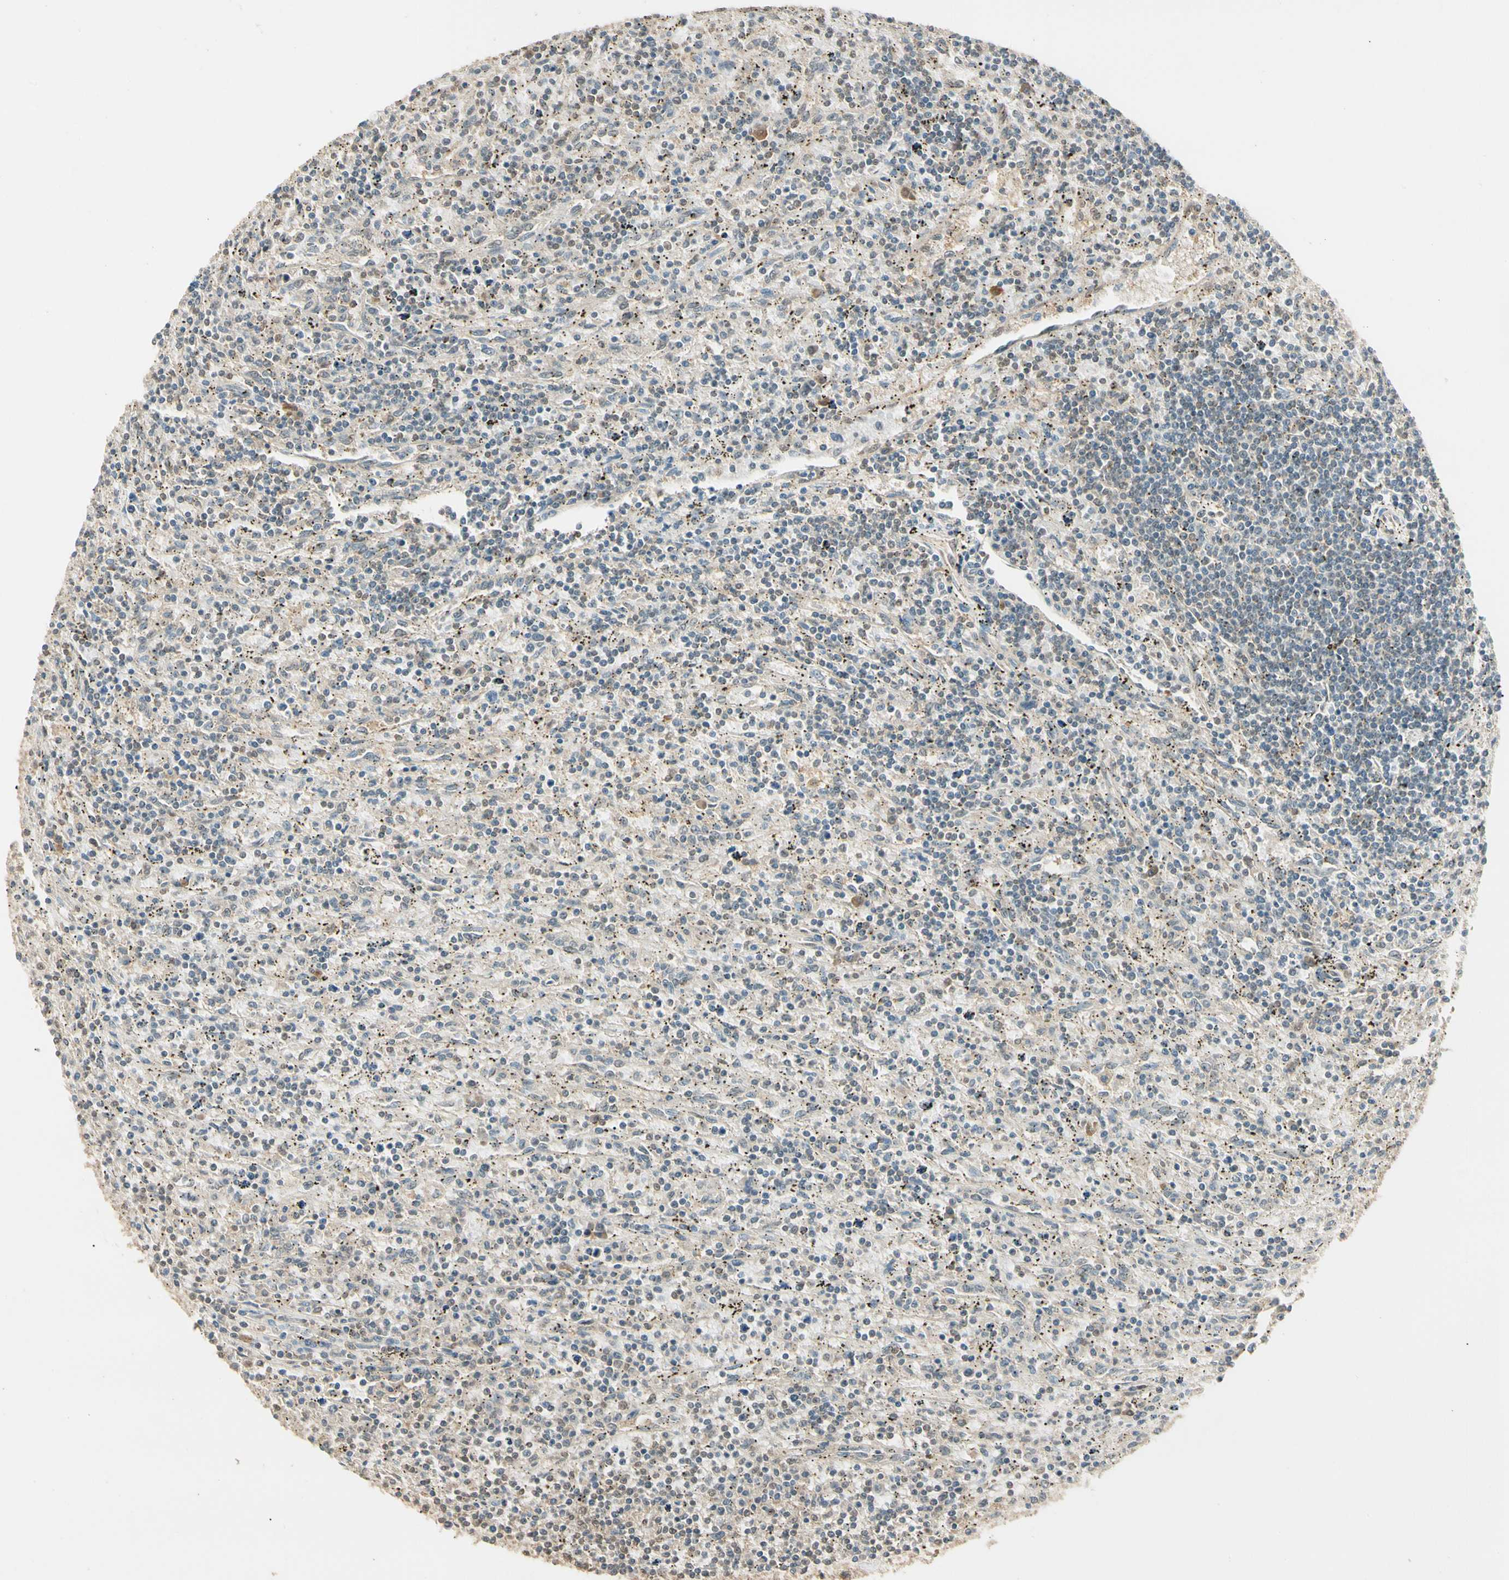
{"staining": {"intensity": "weak", "quantity": "25%-75%", "location": "cytoplasmic/membranous"}, "tissue": "lymphoma", "cell_type": "Tumor cells", "image_type": "cancer", "snomed": [{"axis": "morphology", "description": "Malignant lymphoma, non-Hodgkin's type, Low grade"}, {"axis": "topography", "description": "Spleen"}], "caption": "Approximately 25%-75% of tumor cells in human low-grade malignant lymphoma, non-Hodgkin's type display weak cytoplasmic/membranous protein expression as visualized by brown immunohistochemical staining.", "gene": "SGCA", "patient": {"sex": "male", "age": 76}}